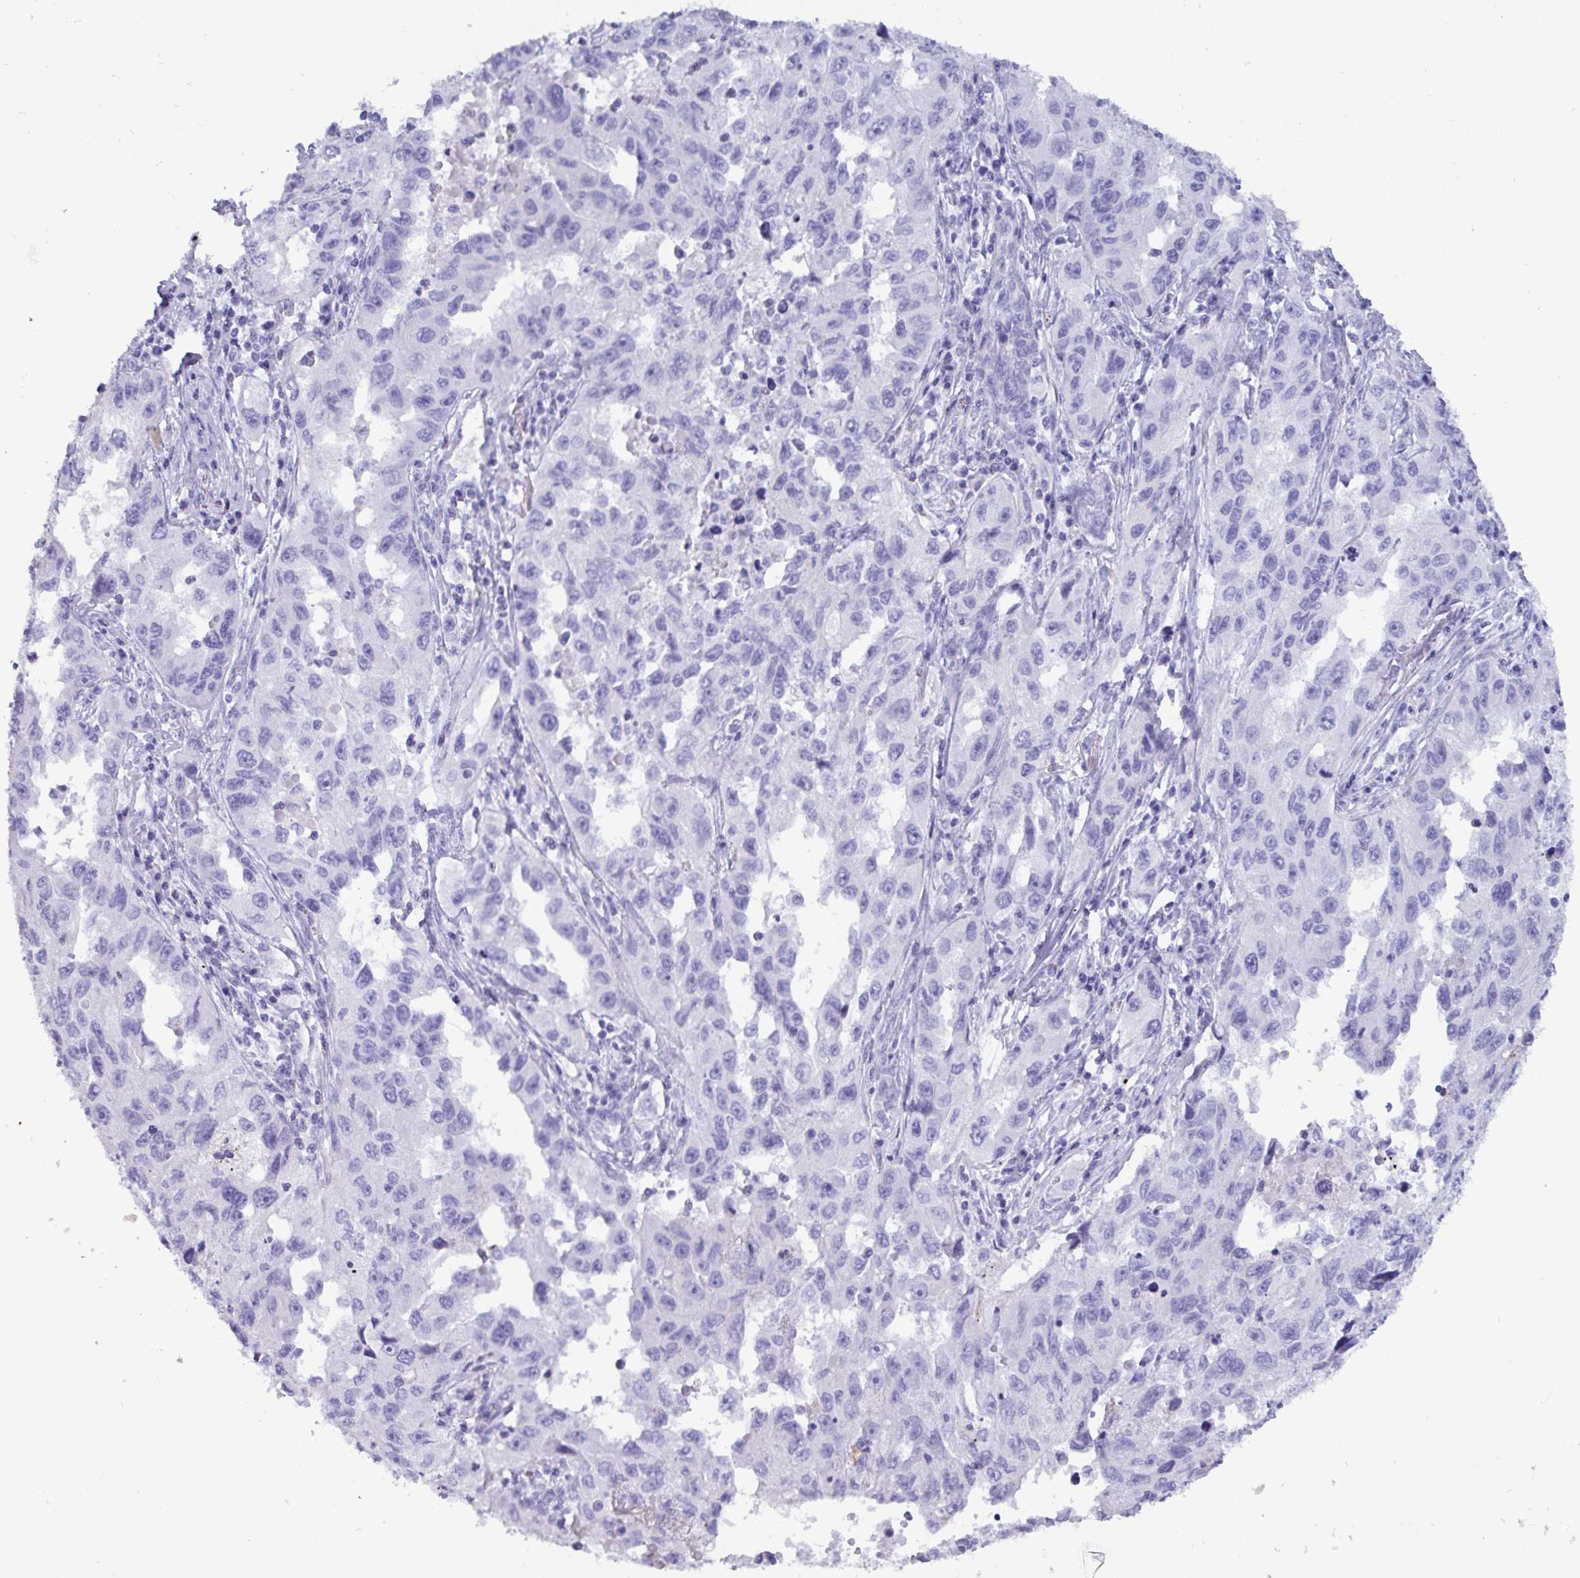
{"staining": {"intensity": "negative", "quantity": "none", "location": "none"}, "tissue": "lung cancer", "cell_type": "Tumor cells", "image_type": "cancer", "snomed": [{"axis": "morphology", "description": "Adenocarcinoma, NOS"}, {"axis": "topography", "description": "Lung"}], "caption": "Lung cancer (adenocarcinoma) was stained to show a protein in brown. There is no significant positivity in tumor cells.", "gene": "TNNC1", "patient": {"sex": "female", "age": 73}}